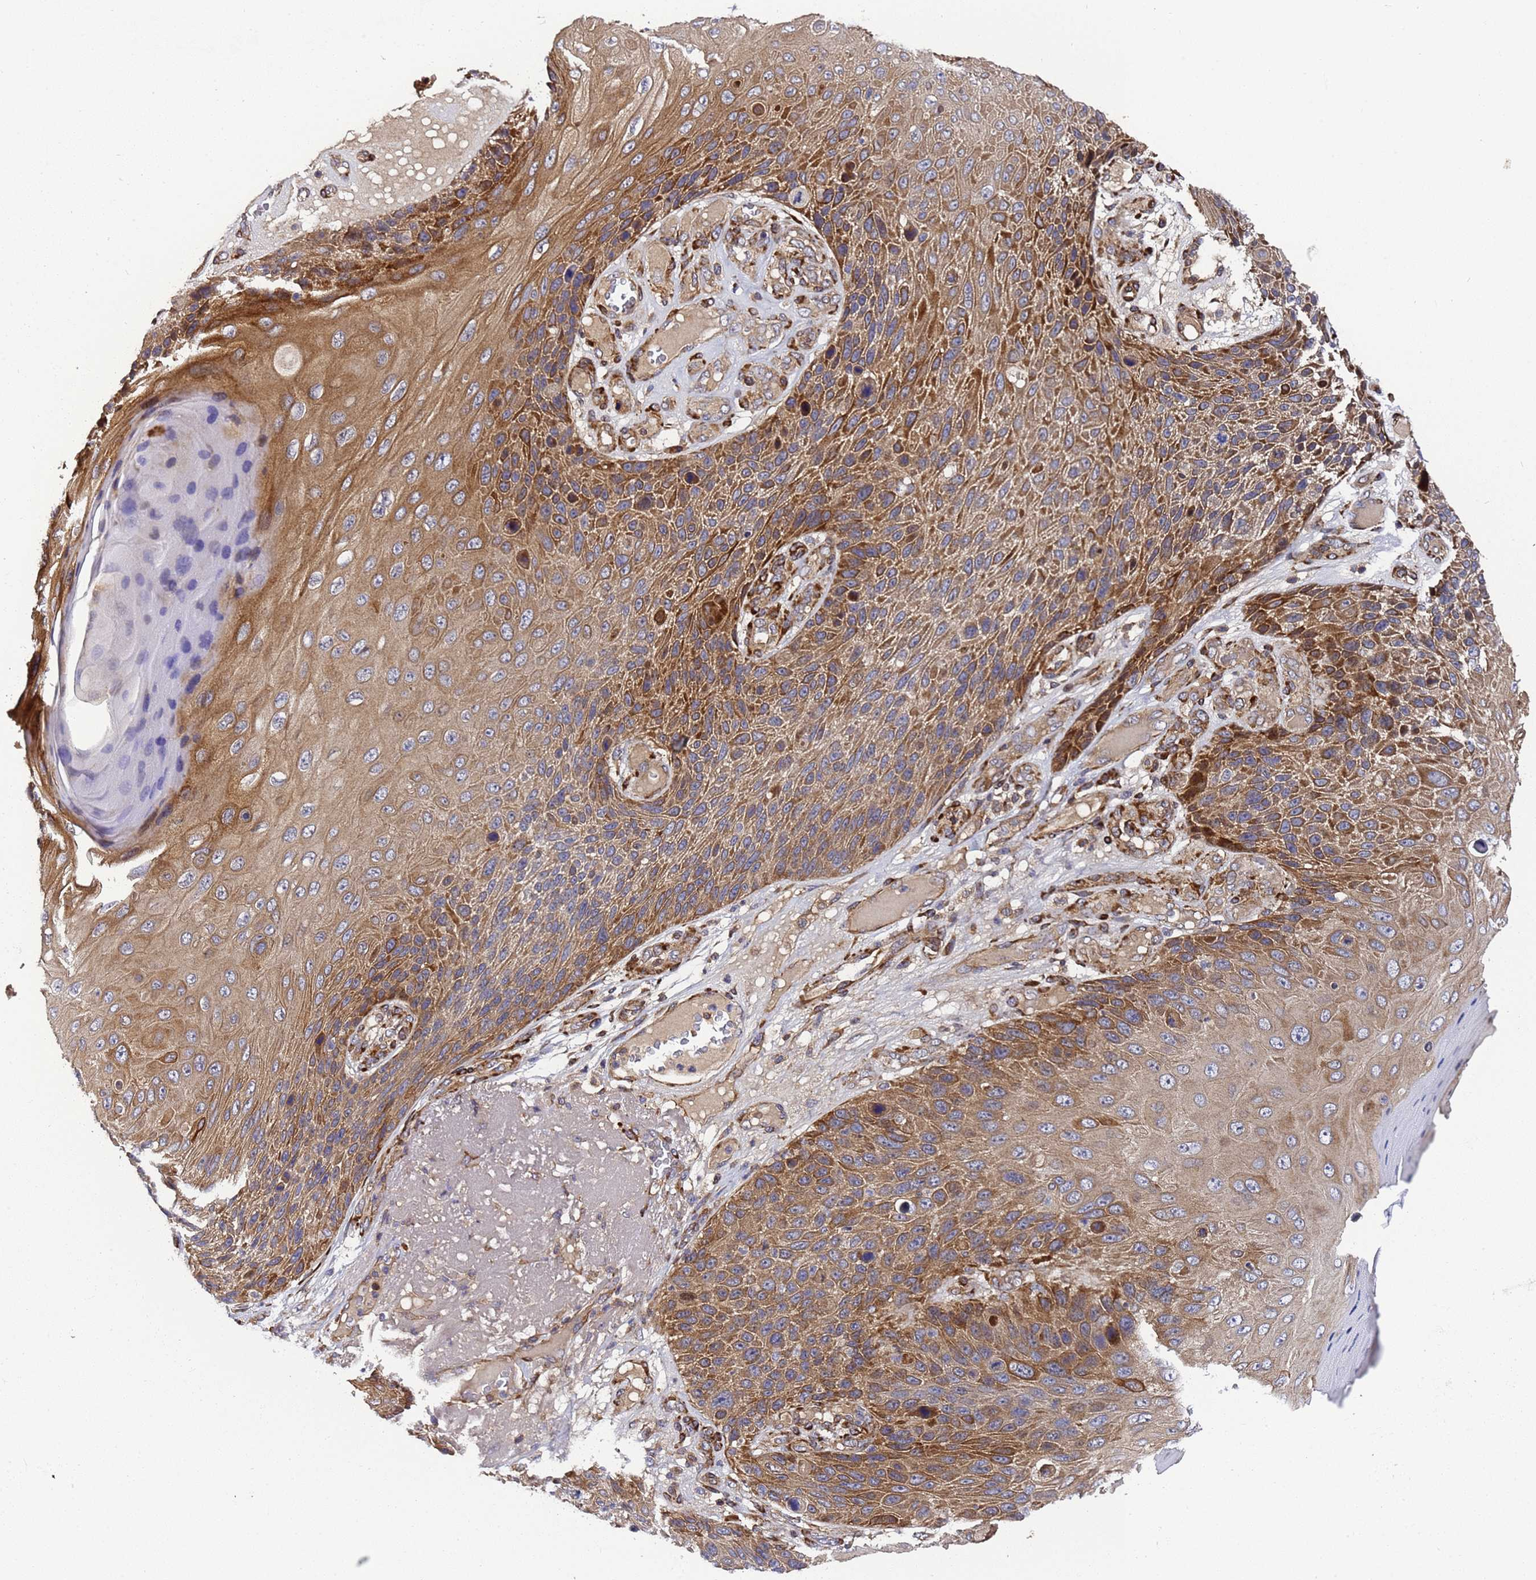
{"staining": {"intensity": "moderate", "quantity": ">75%", "location": "cytoplasmic/membranous"}, "tissue": "skin cancer", "cell_type": "Tumor cells", "image_type": "cancer", "snomed": [{"axis": "morphology", "description": "Squamous cell carcinoma, NOS"}, {"axis": "topography", "description": "Skin"}], "caption": "Moderate cytoplasmic/membranous staining is present in approximately >75% of tumor cells in skin cancer. The protein is shown in brown color, while the nuclei are stained blue.", "gene": "MOCS1", "patient": {"sex": "female", "age": 88}}